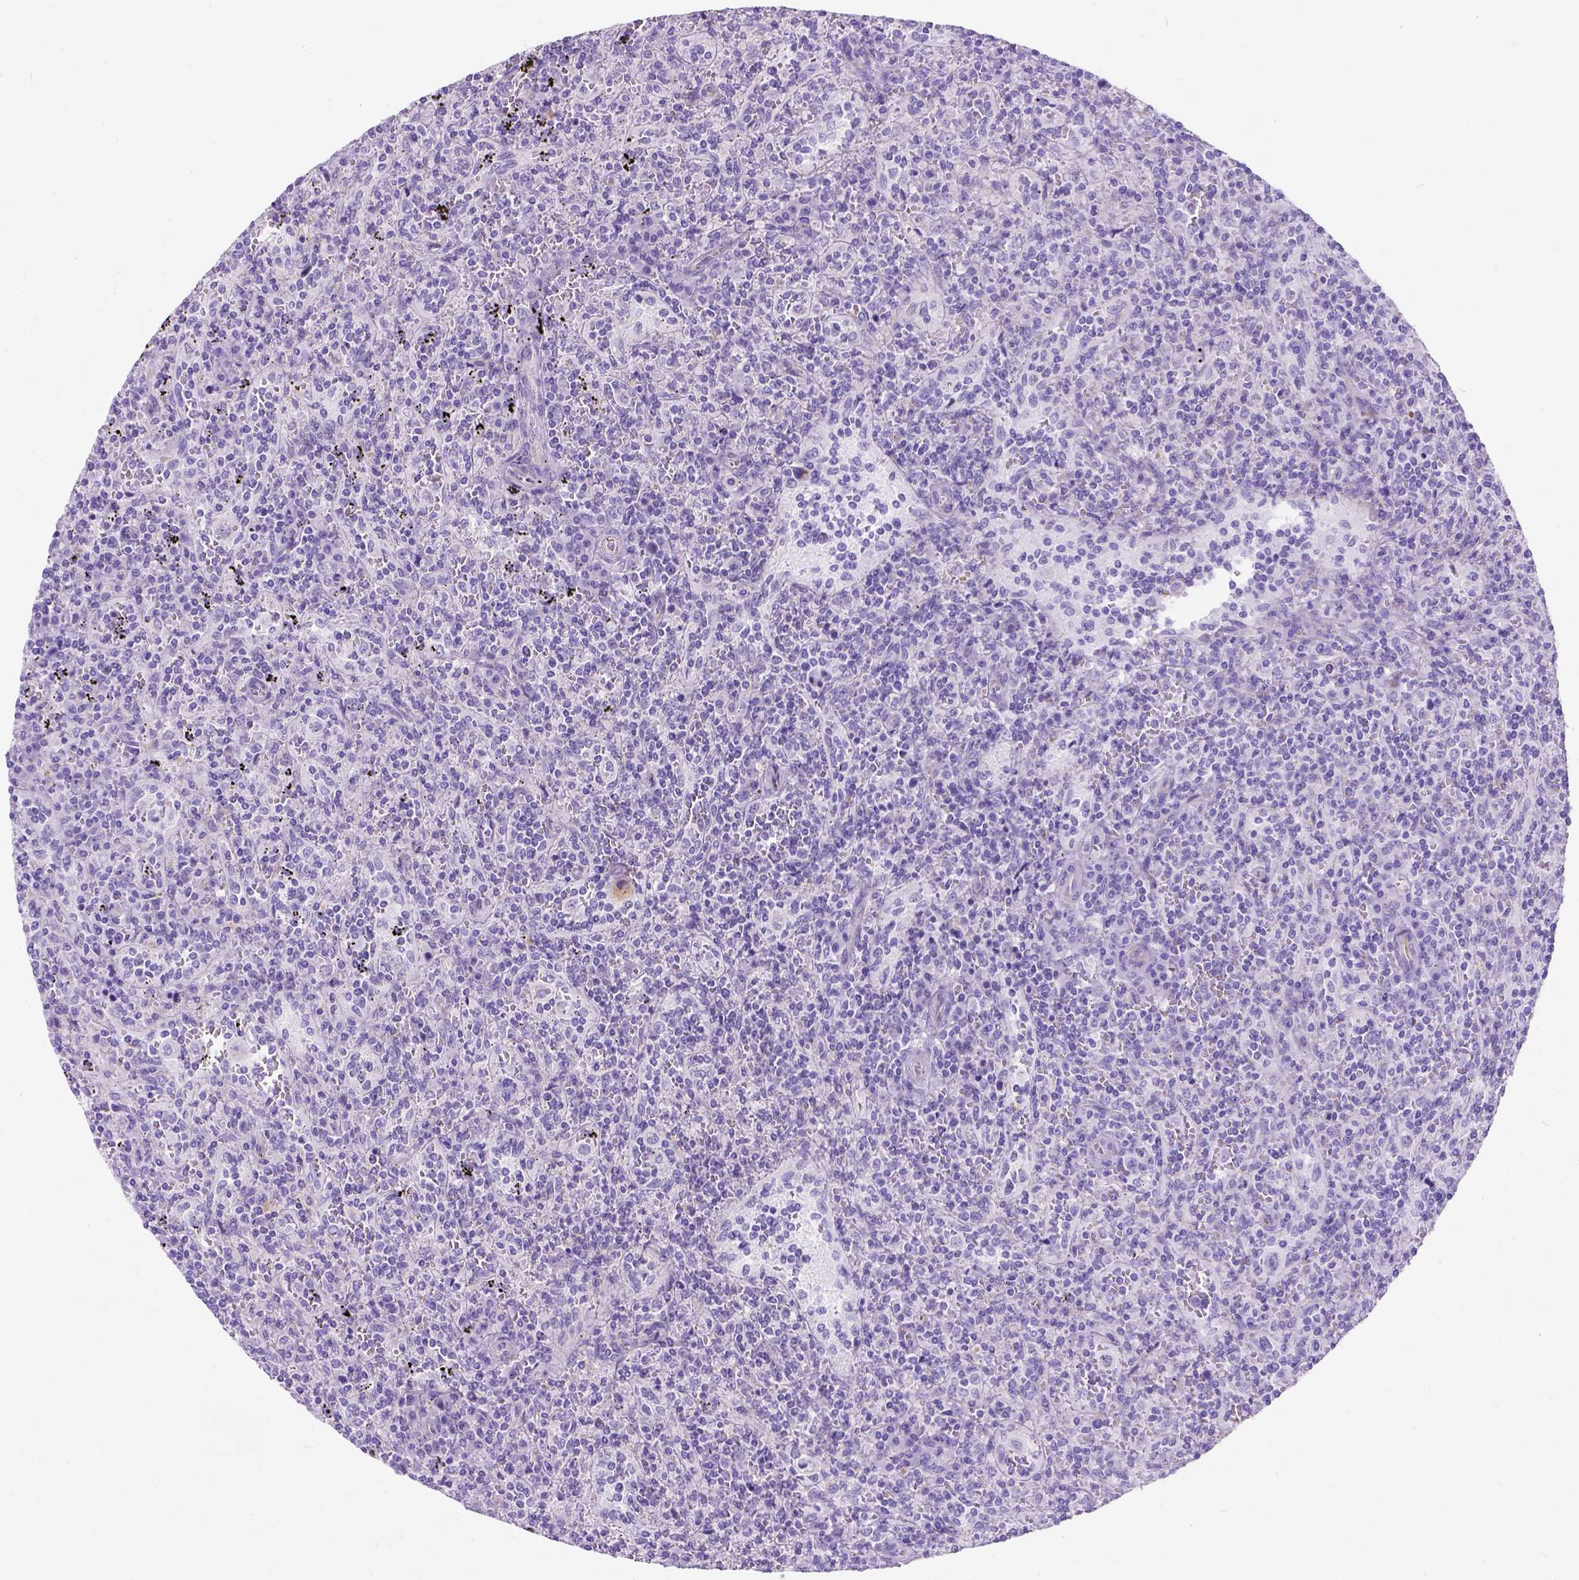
{"staining": {"intensity": "negative", "quantity": "none", "location": "none"}, "tissue": "lymphoma", "cell_type": "Tumor cells", "image_type": "cancer", "snomed": [{"axis": "morphology", "description": "Malignant lymphoma, non-Hodgkin's type, Low grade"}, {"axis": "topography", "description": "Spleen"}], "caption": "Immunohistochemical staining of malignant lymphoma, non-Hodgkin's type (low-grade) shows no significant positivity in tumor cells.", "gene": "MYH15", "patient": {"sex": "male", "age": 62}}